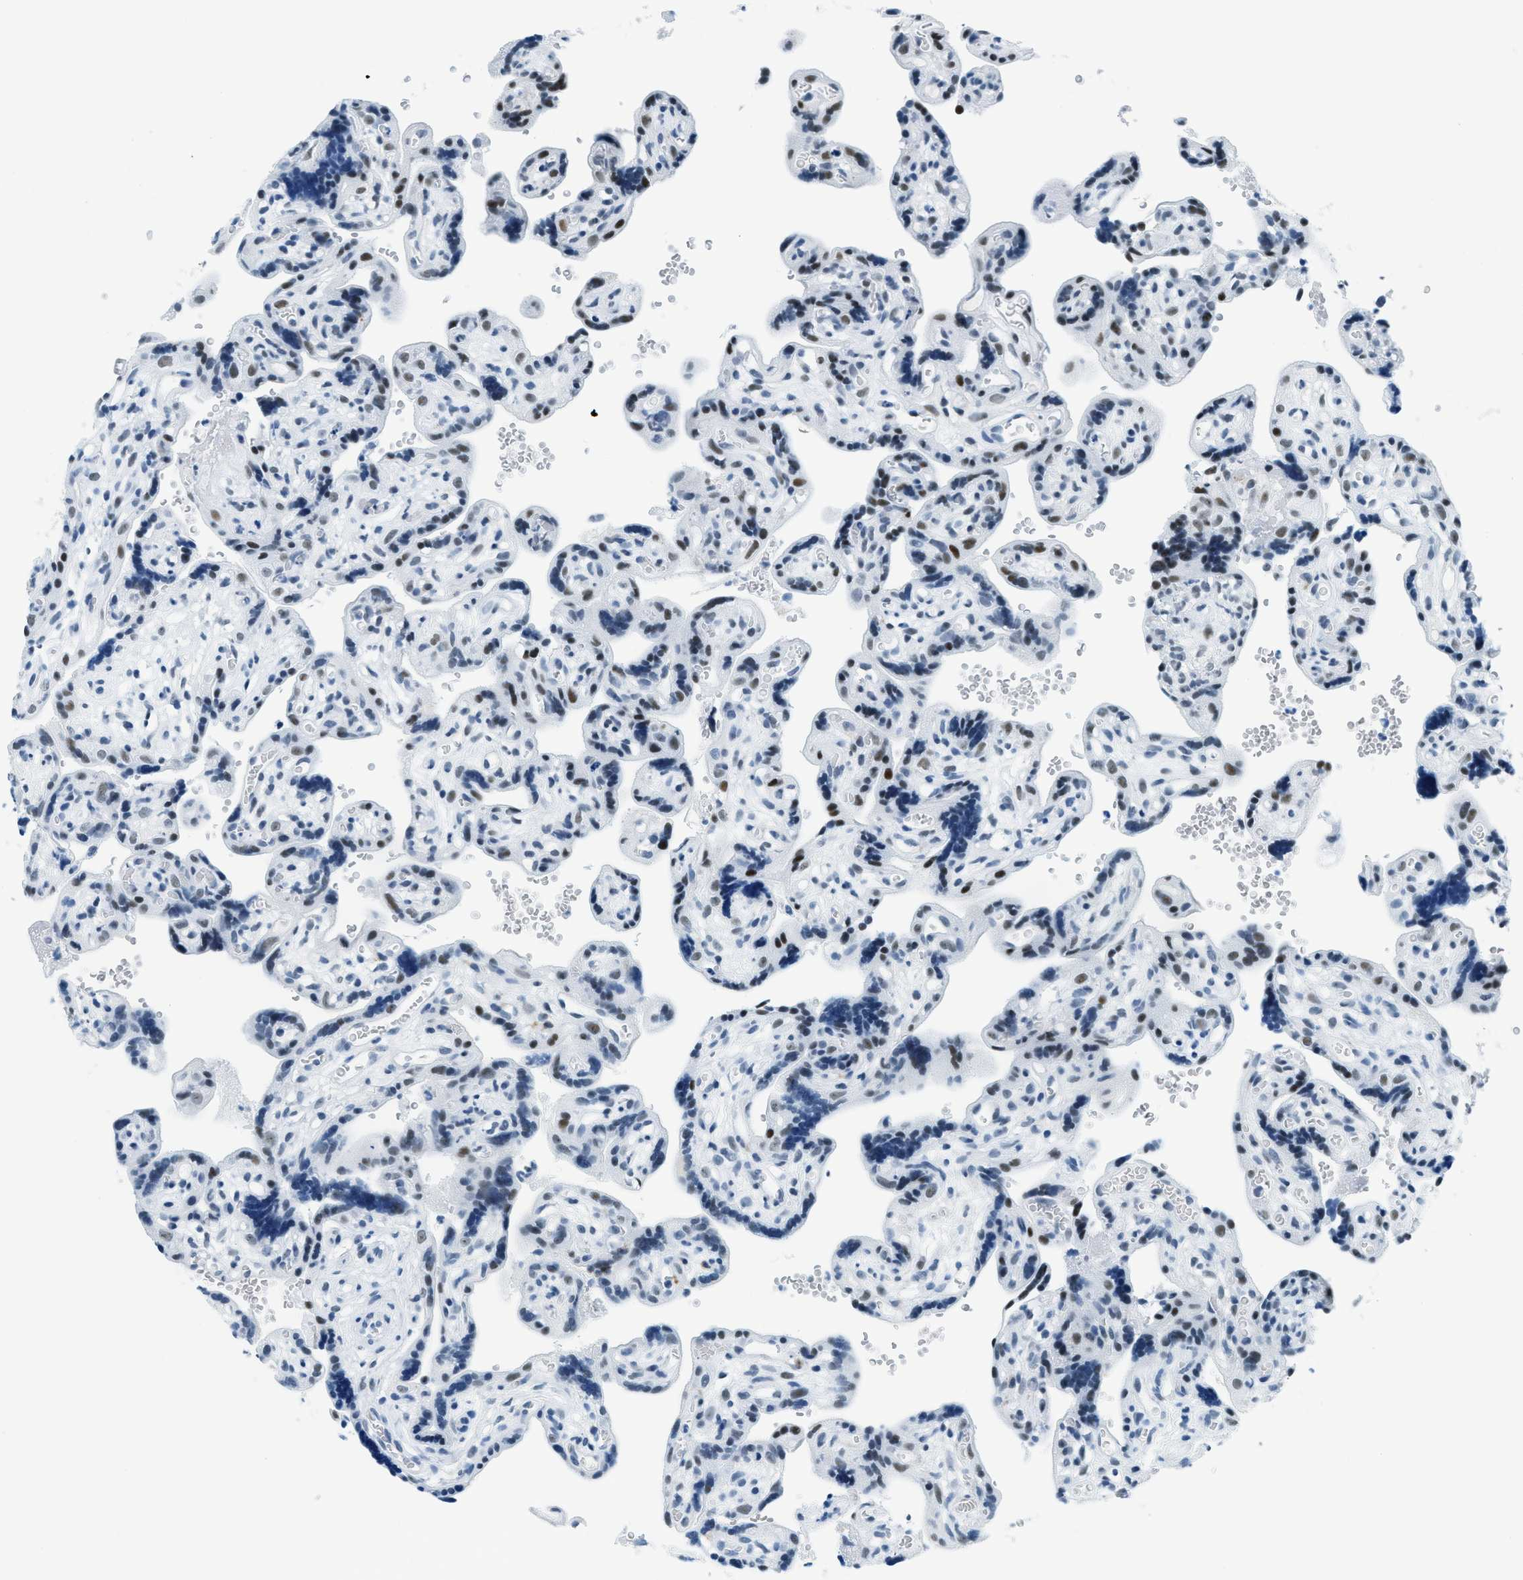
{"staining": {"intensity": "moderate", "quantity": "25%-75%", "location": "nuclear"}, "tissue": "placenta", "cell_type": "Decidual cells", "image_type": "normal", "snomed": [{"axis": "morphology", "description": "Normal tissue, NOS"}, {"axis": "topography", "description": "Placenta"}], "caption": "Placenta was stained to show a protein in brown. There is medium levels of moderate nuclear positivity in about 25%-75% of decidual cells. (Brightfield microscopy of DAB IHC at high magnification).", "gene": "PLA2G2A", "patient": {"sex": "female", "age": 30}}